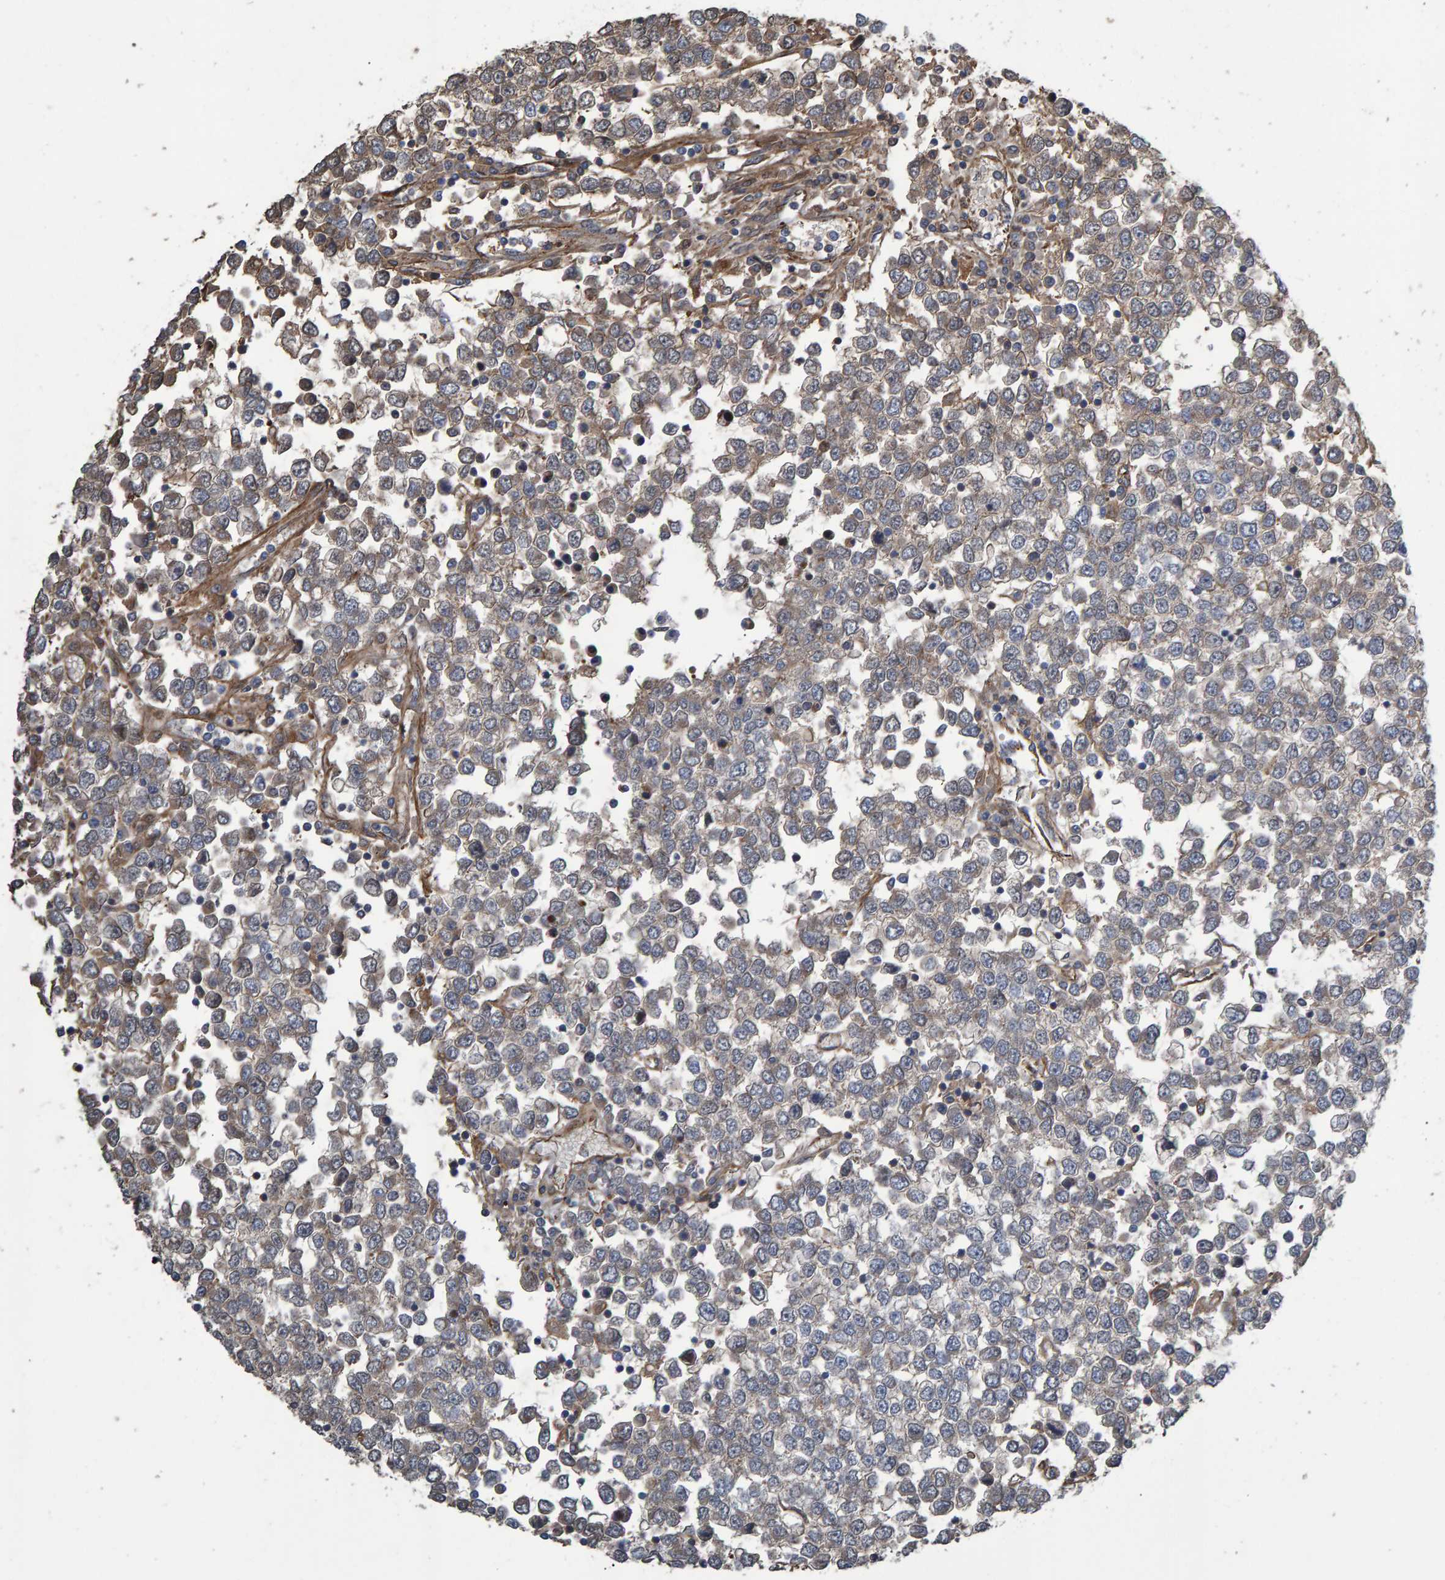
{"staining": {"intensity": "moderate", "quantity": "<25%", "location": "cytoplasmic/membranous"}, "tissue": "testis cancer", "cell_type": "Tumor cells", "image_type": "cancer", "snomed": [{"axis": "morphology", "description": "Seminoma, NOS"}, {"axis": "topography", "description": "Testis"}], "caption": "The micrograph demonstrates a brown stain indicating the presence of a protein in the cytoplasmic/membranous of tumor cells in testis cancer (seminoma).", "gene": "SLIT2", "patient": {"sex": "male", "age": 65}}